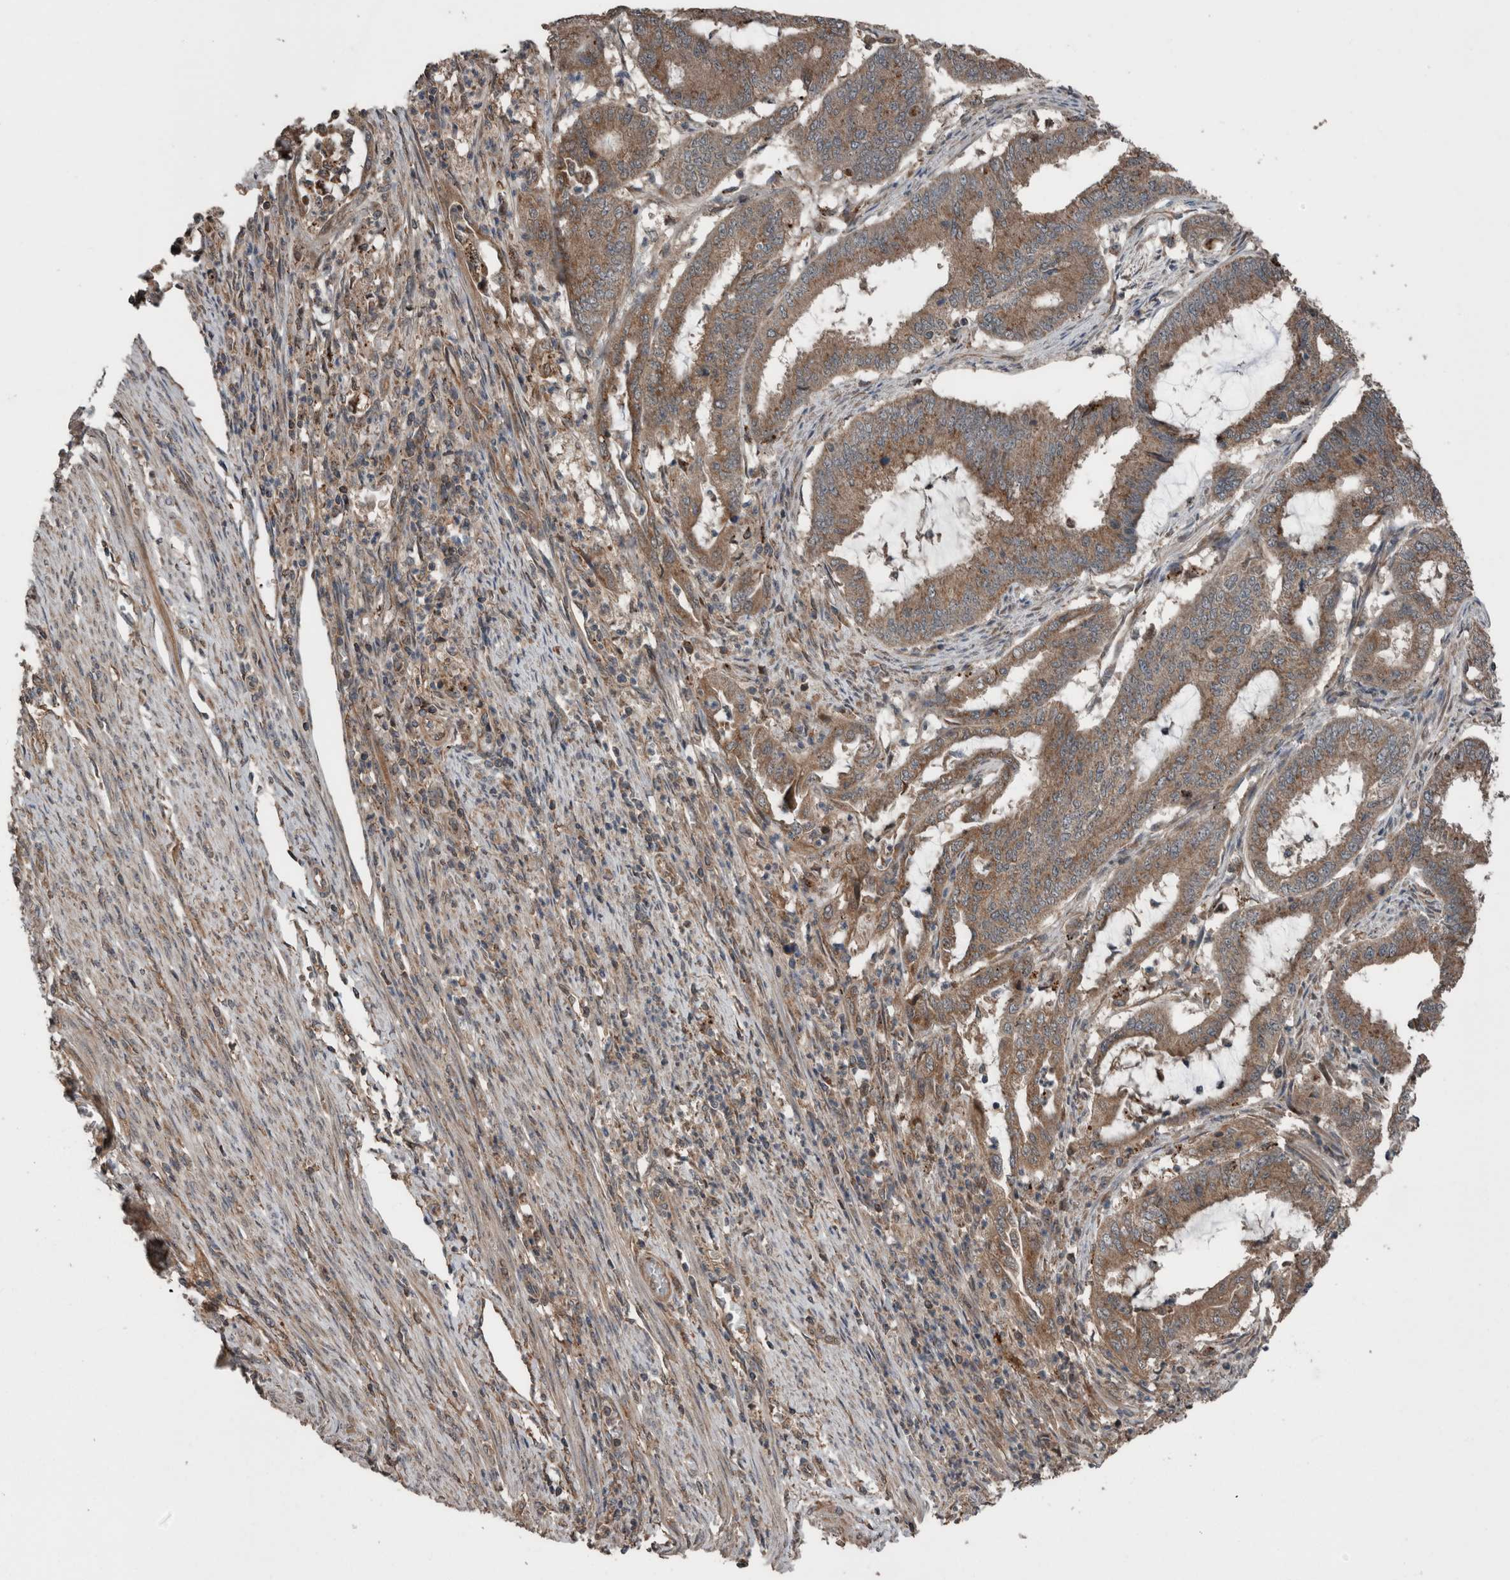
{"staining": {"intensity": "moderate", "quantity": ">75%", "location": "cytoplasmic/membranous"}, "tissue": "endometrial cancer", "cell_type": "Tumor cells", "image_type": "cancer", "snomed": [{"axis": "morphology", "description": "Adenocarcinoma, NOS"}, {"axis": "topography", "description": "Endometrium"}], "caption": "Protein staining of endometrial cancer (adenocarcinoma) tissue displays moderate cytoplasmic/membranous positivity in approximately >75% of tumor cells.", "gene": "RIOK3", "patient": {"sex": "female", "age": 51}}